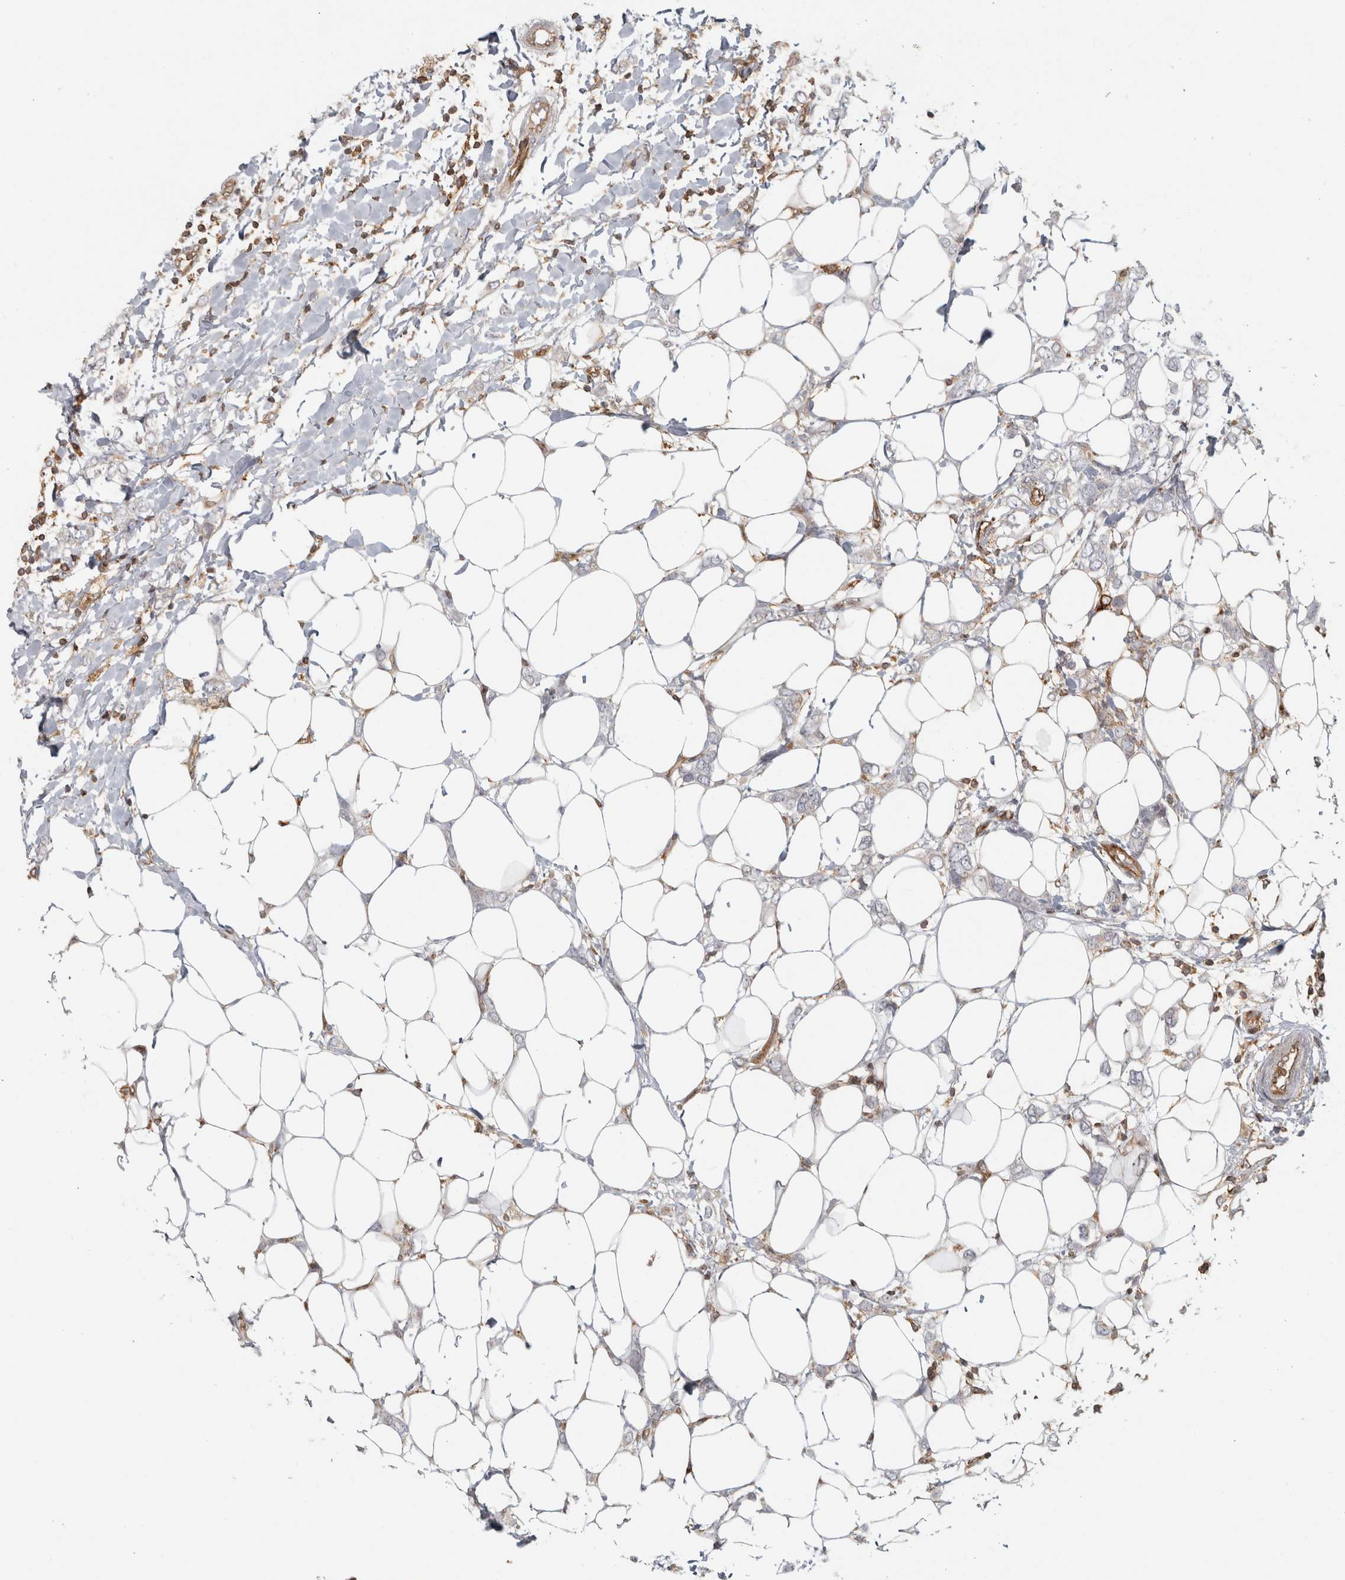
{"staining": {"intensity": "negative", "quantity": "none", "location": "none"}, "tissue": "breast cancer", "cell_type": "Tumor cells", "image_type": "cancer", "snomed": [{"axis": "morphology", "description": "Normal tissue, NOS"}, {"axis": "morphology", "description": "Lobular carcinoma"}, {"axis": "topography", "description": "Breast"}], "caption": "An image of human breast cancer is negative for staining in tumor cells.", "gene": "HLA-E", "patient": {"sex": "female", "age": 47}}